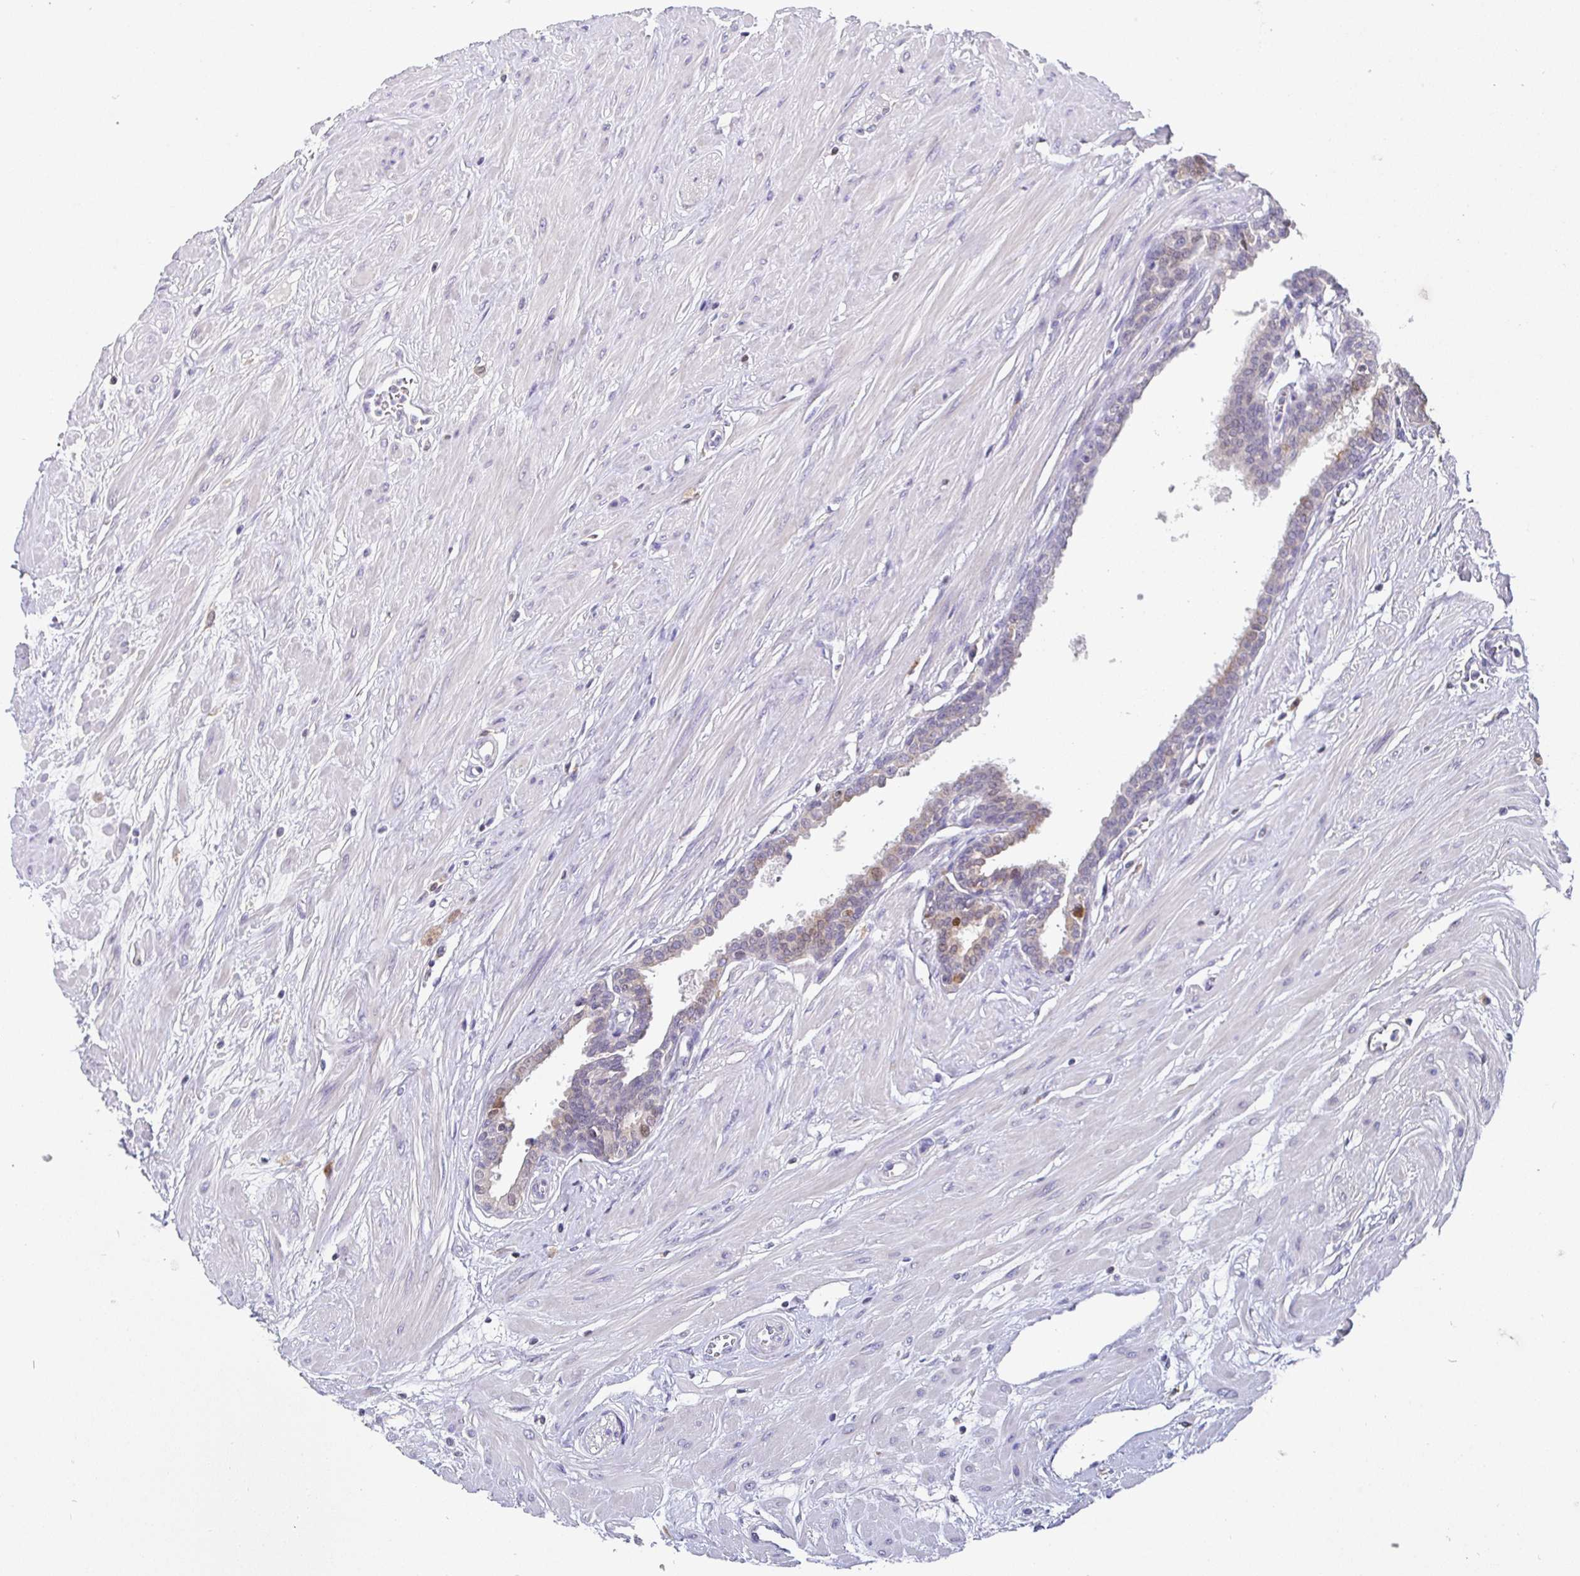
{"staining": {"intensity": "moderate", "quantity": "<25%", "location": "cytoplasmic/membranous"}, "tissue": "seminal vesicle", "cell_type": "Glandular cells", "image_type": "normal", "snomed": [{"axis": "morphology", "description": "Normal tissue, NOS"}, {"axis": "topography", "description": "Prostate"}, {"axis": "topography", "description": "Seminal veicle"}], "caption": "Brown immunohistochemical staining in normal human seminal vesicle demonstrates moderate cytoplasmic/membranous staining in approximately <25% of glandular cells.", "gene": "SATB1", "patient": {"sex": "male", "age": 60}}